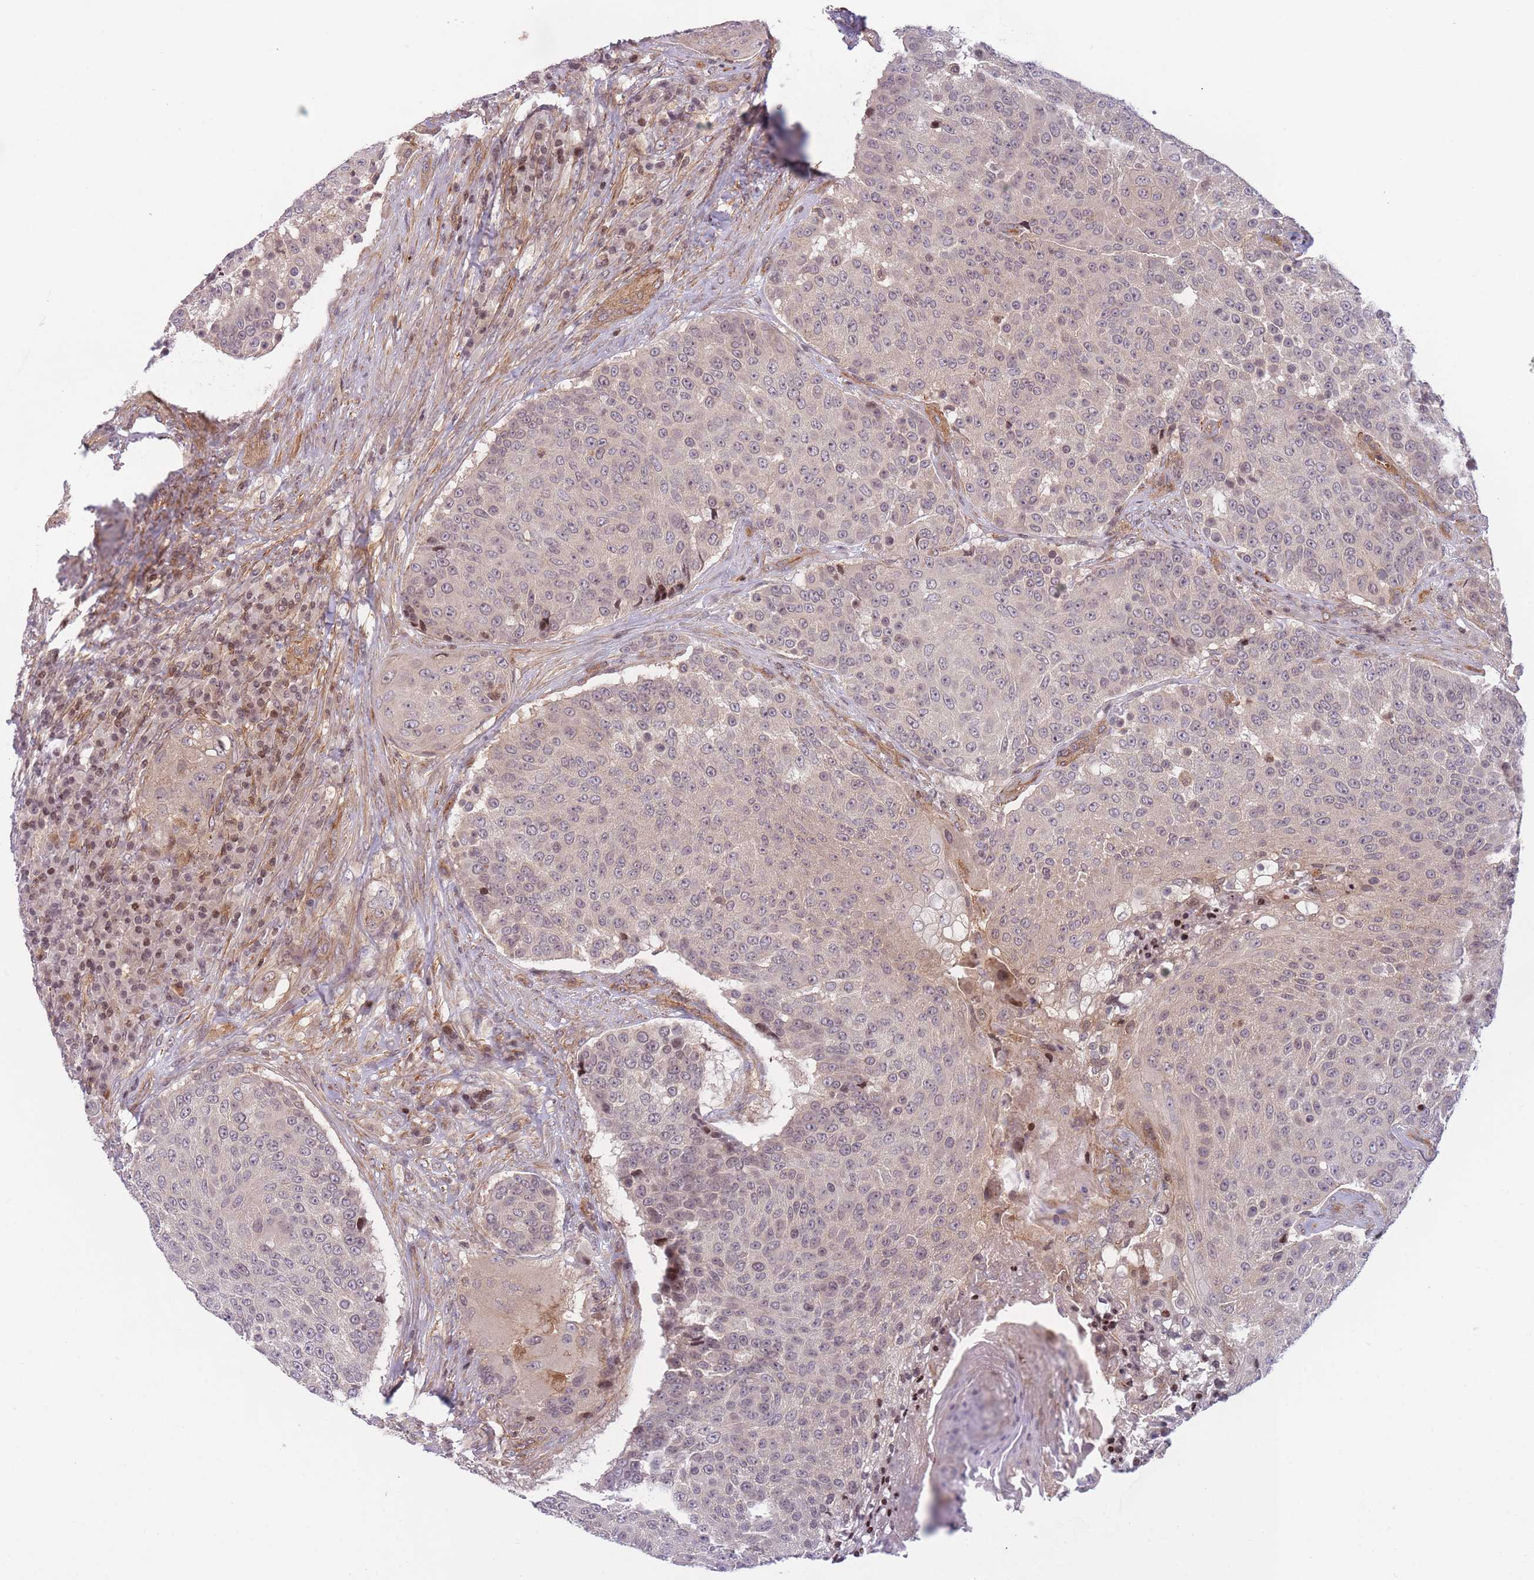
{"staining": {"intensity": "negative", "quantity": "none", "location": "none"}, "tissue": "urothelial cancer", "cell_type": "Tumor cells", "image_type": "cancer", "snomed": [{"axis": "morphology", "description": "Urothelial carcinoma, High grade"}, {"axis": "topography", "description": "Urinary bladder"}], "caption": "Tumor cells are negative for brown protein staining in urothelial carcinoma (high-grade). (DAB immunohistochemistry, high magnification).", "gene": "SLC35F5", "patient": {"sex": "female", "age": 63}}